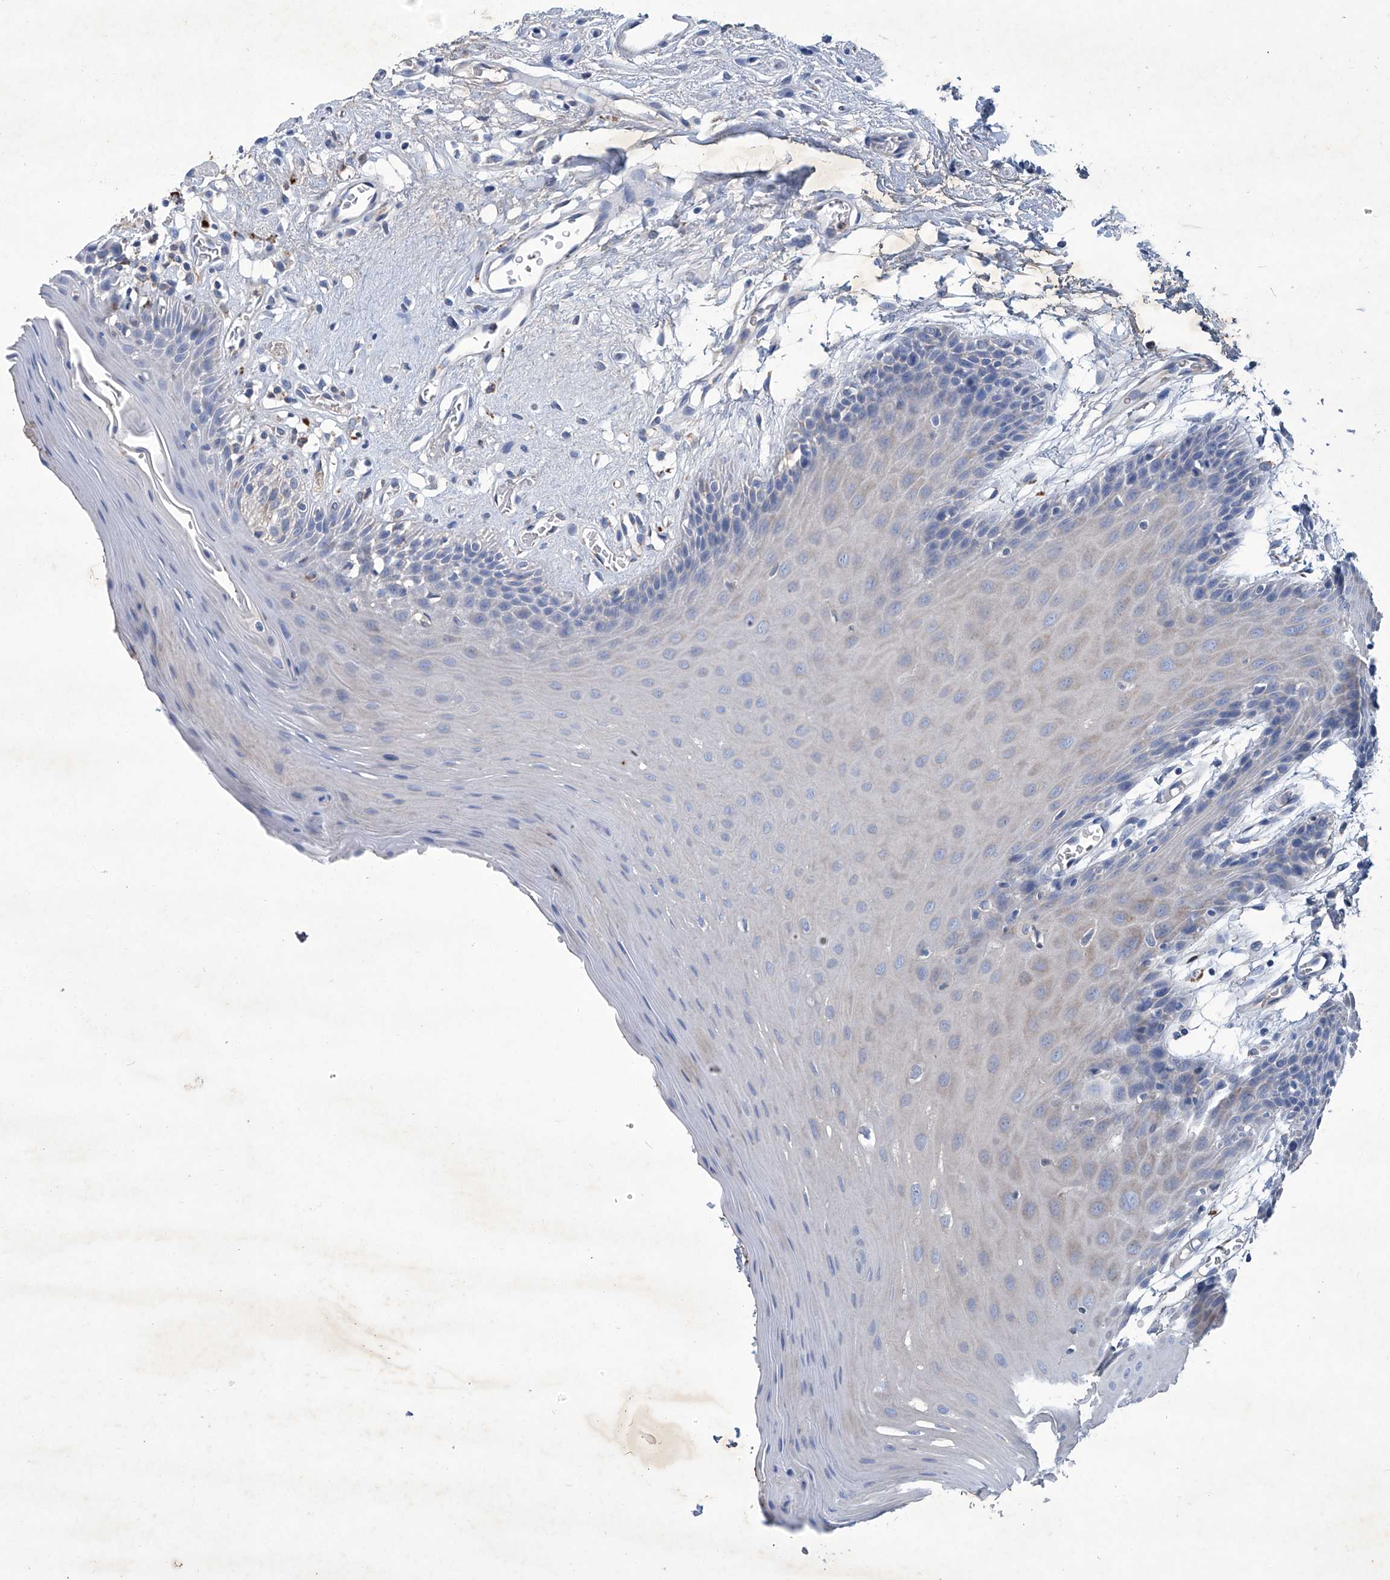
{"staining": {"intensity": "negative", "quantity": "none", "location": "none"}, "tissue": "oral mucosa", "cell_type": "Squamous epithelial cells", "image_type": "normal", "snomed": [{"axis": "morphology", "description": "Normal tissue, NOS"}, {"axis": "morphology", "description": "Squamous cell carcinoma, NOS"}, {"axis": "topography", "description": "Skeletal muscle"}, {"axis": "topography", "description": "Oral tissue"}, {"axis": "topography", "description": "Salivary gland"}, {"axis": "topography", "description": "Head-Neck"}], "caption": "DAB (3,3'-diaminobenzidine) immunohistochemical staining of unremarkable oral mucosa displays no significant staining in squamous epithelial cells.", "gene": "MTARC1", "patient": {"sex": "male", "age": 54}}